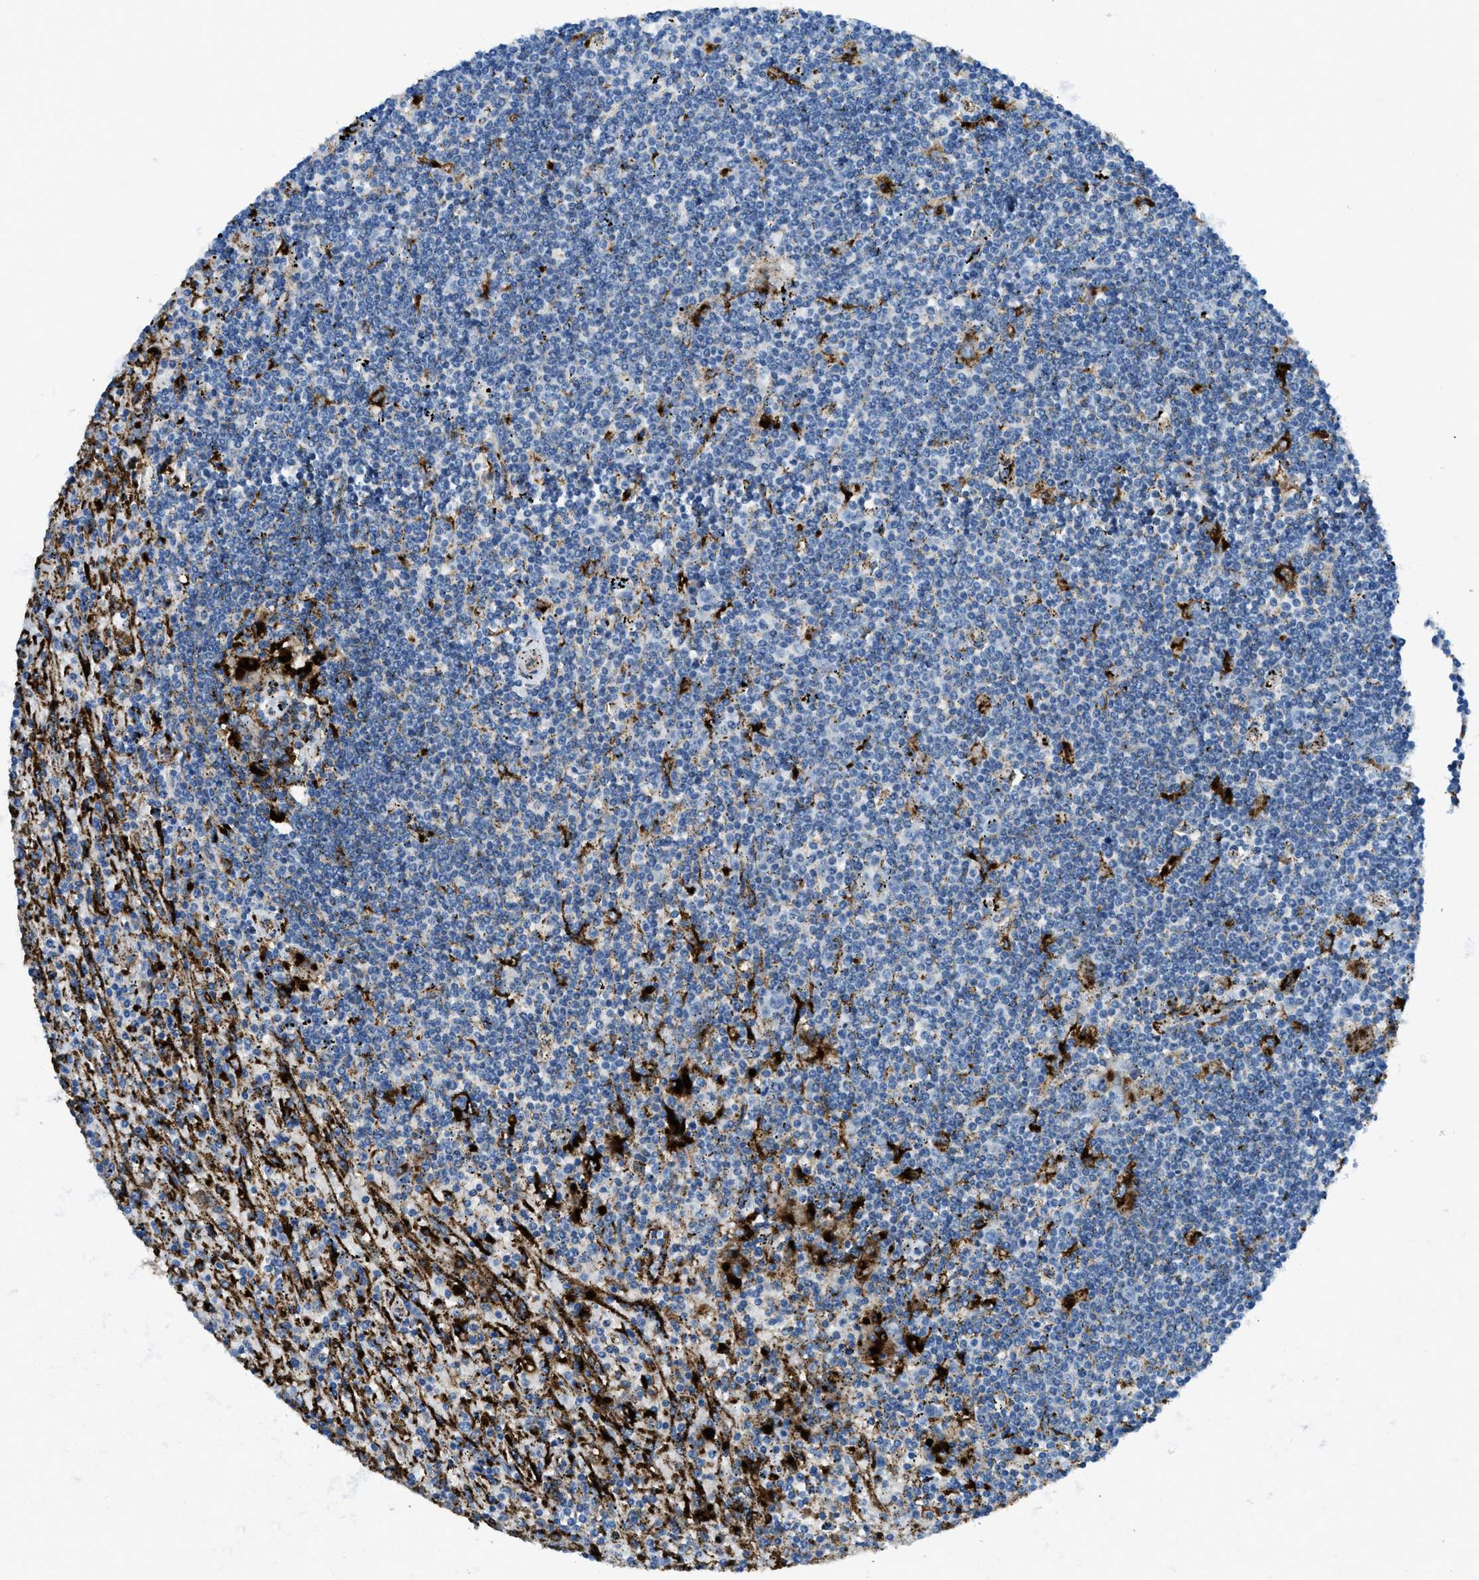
{"staining": {"intensity": "strong", "quantity": "<25%", "location": "cytoplasmic/membranous"}, "tissue": "lymphoma", "cell_type": "Tumor cells", "image_type": "cancer", "snomed": [{"axis": "morphology", "description": "Malignant lymphoma, non-Hodgkin's type, Low grade"}, {"axis": "topography", "description": "Spleen"}], "caption": "Tumor cells display strong cytoplasmic/membranous positivity in about <25% of cells in lymphoma.", "gene": "SCARB2", "patient": {"sex": "male", "age": 76}}